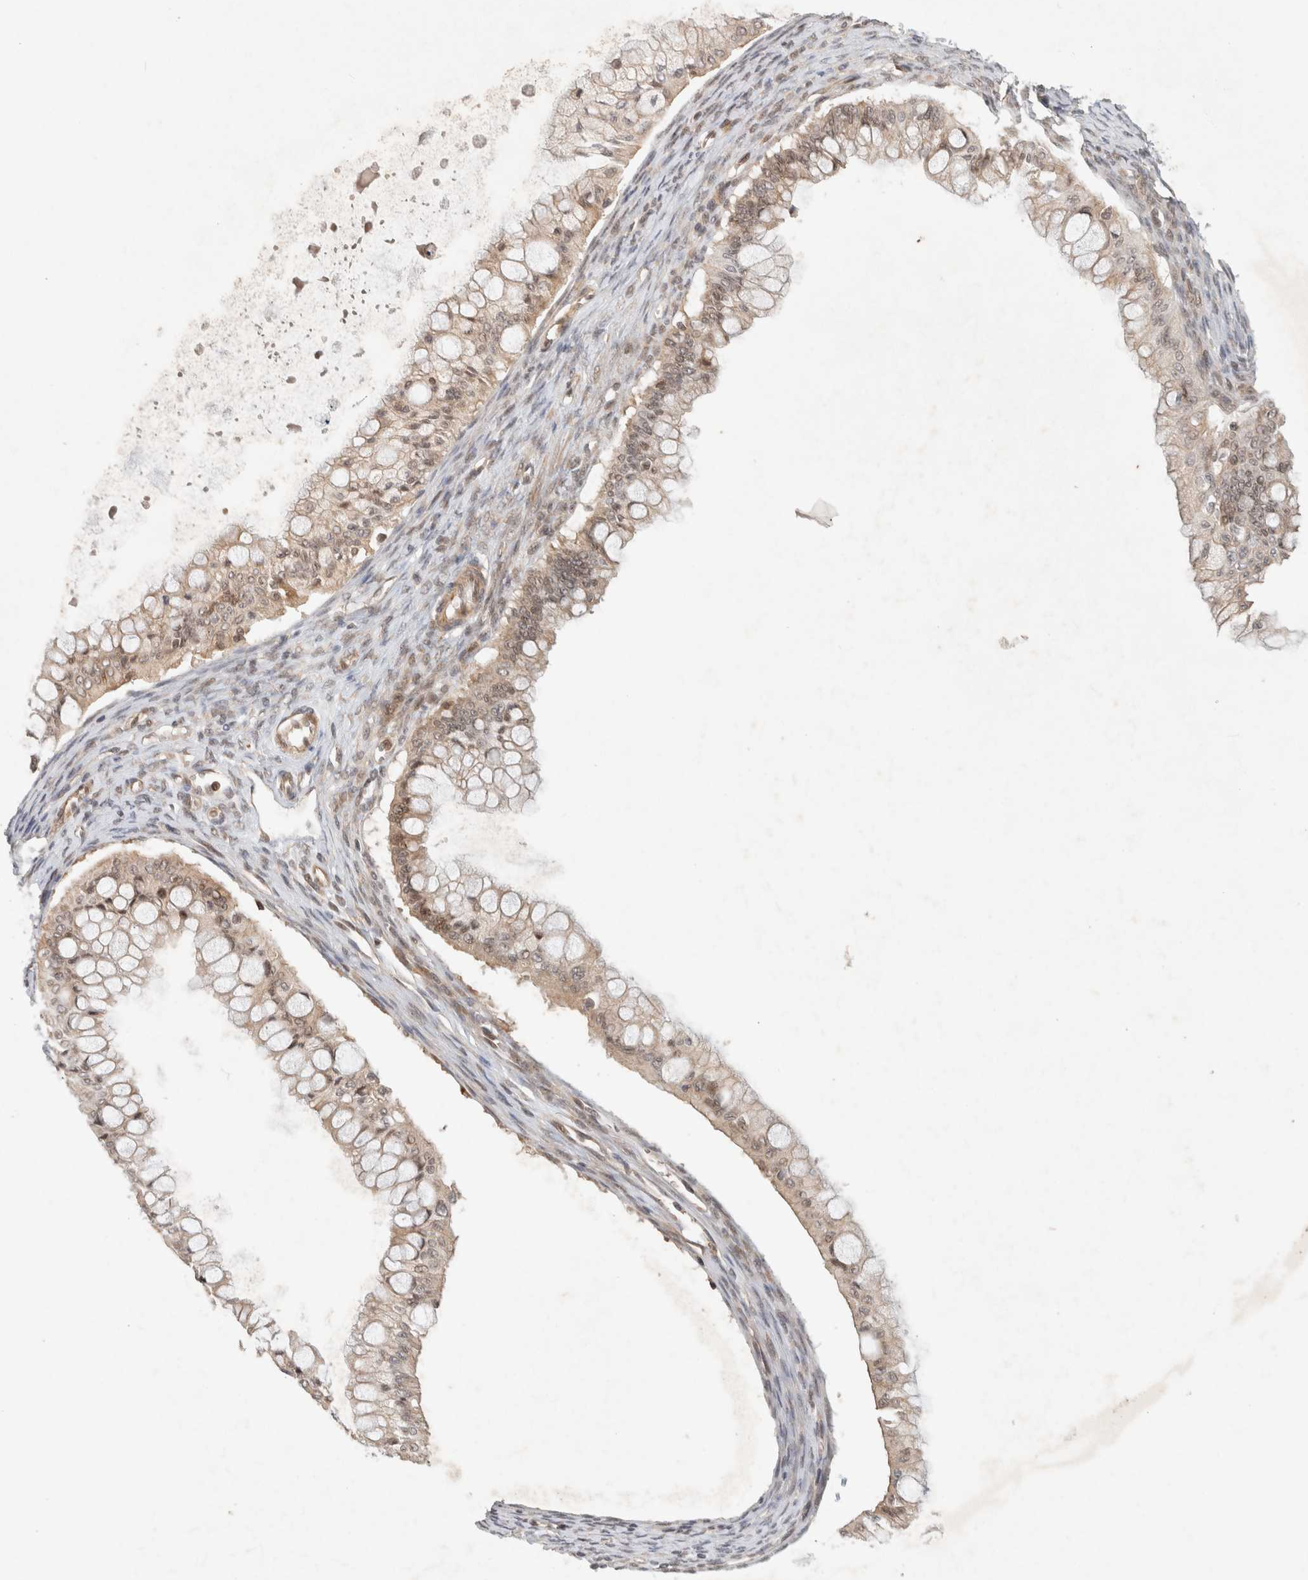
{"staining": {"intensity": "weak", "quantity": ">75%", "location": "cytoplasmic/membranous,nuclear"}, "tissue": "ovarian cancer", "cell_type": "Tumor cells", "image_type": "cancer", "snomed": [{"axis": "morphology", "description": "Cystadenocarcinoma, mucinous, NOS"}, {"axis": "topography", "description": "Ovary"}], "caption": "Immunohistochemistry (IHC) histopathology image of neoplastic tissue: ovarian mucinous cystadenocarcinoma stained using immunohistochemistry shows low levels of weak protein expression localized specifically in the cytoplasmic/membranous and nuclear of tumor cells, appearing as a cytoplasmic/membranous and nuclear brown color.", "gene": "CAAP1", "patient": {"sex": "female", "age": 57}}